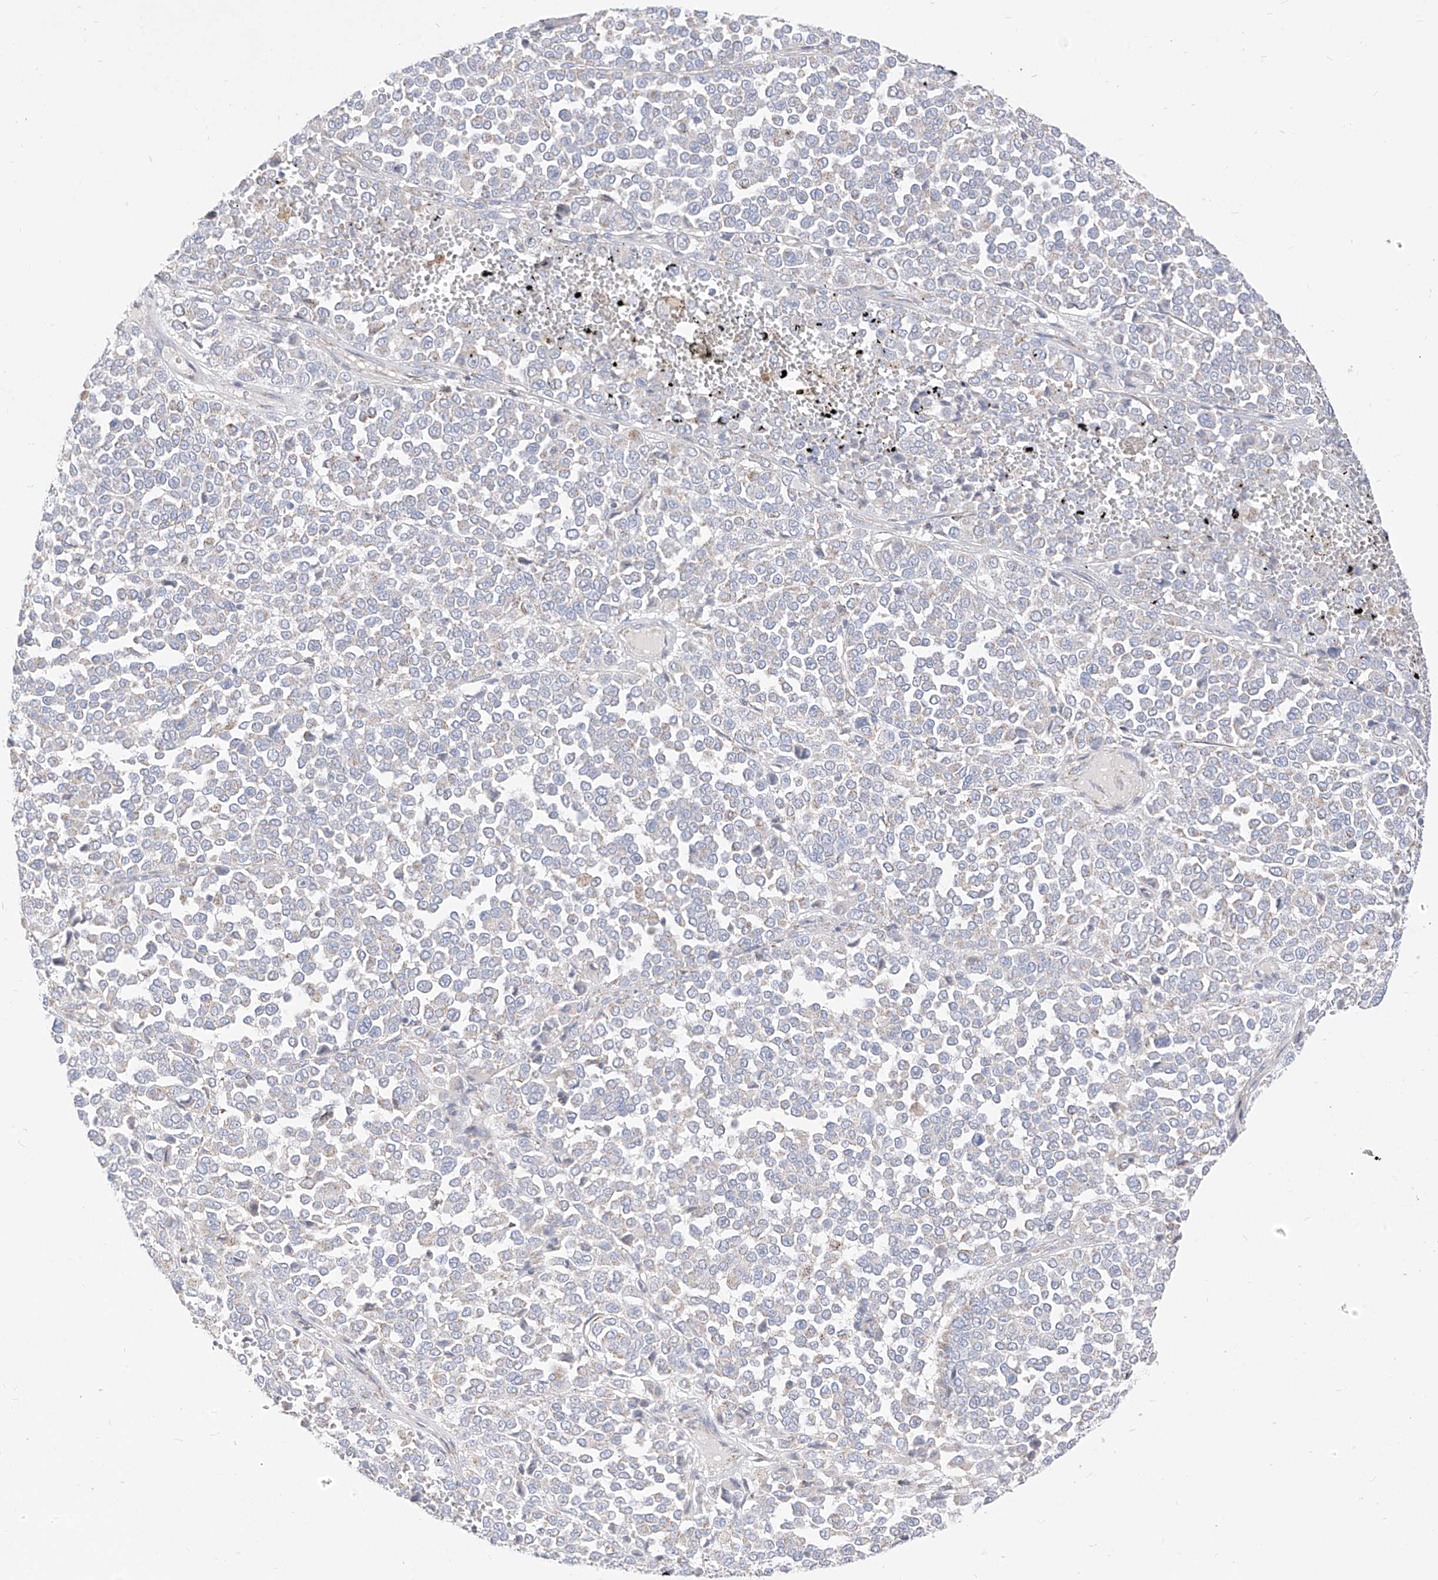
{"staining": {"intensity": "negative", "quantity": "none", "location": "none"}, "tissue": "melanoma", "cell_type": "Tumor cells", "image_type": "cancer", "snomed": [{"axis": "morphology", "description": "Malignant melanoma, Metastatic site"}, {"axis": "topography", "description": "Pancreas"}], "caption": "Photomicrograph shows no significant protein staining in tumor cells of malignant melanoma (metastatic site).", "gene": "RASA2", "patient": {"sex": "female", "age": 30}}